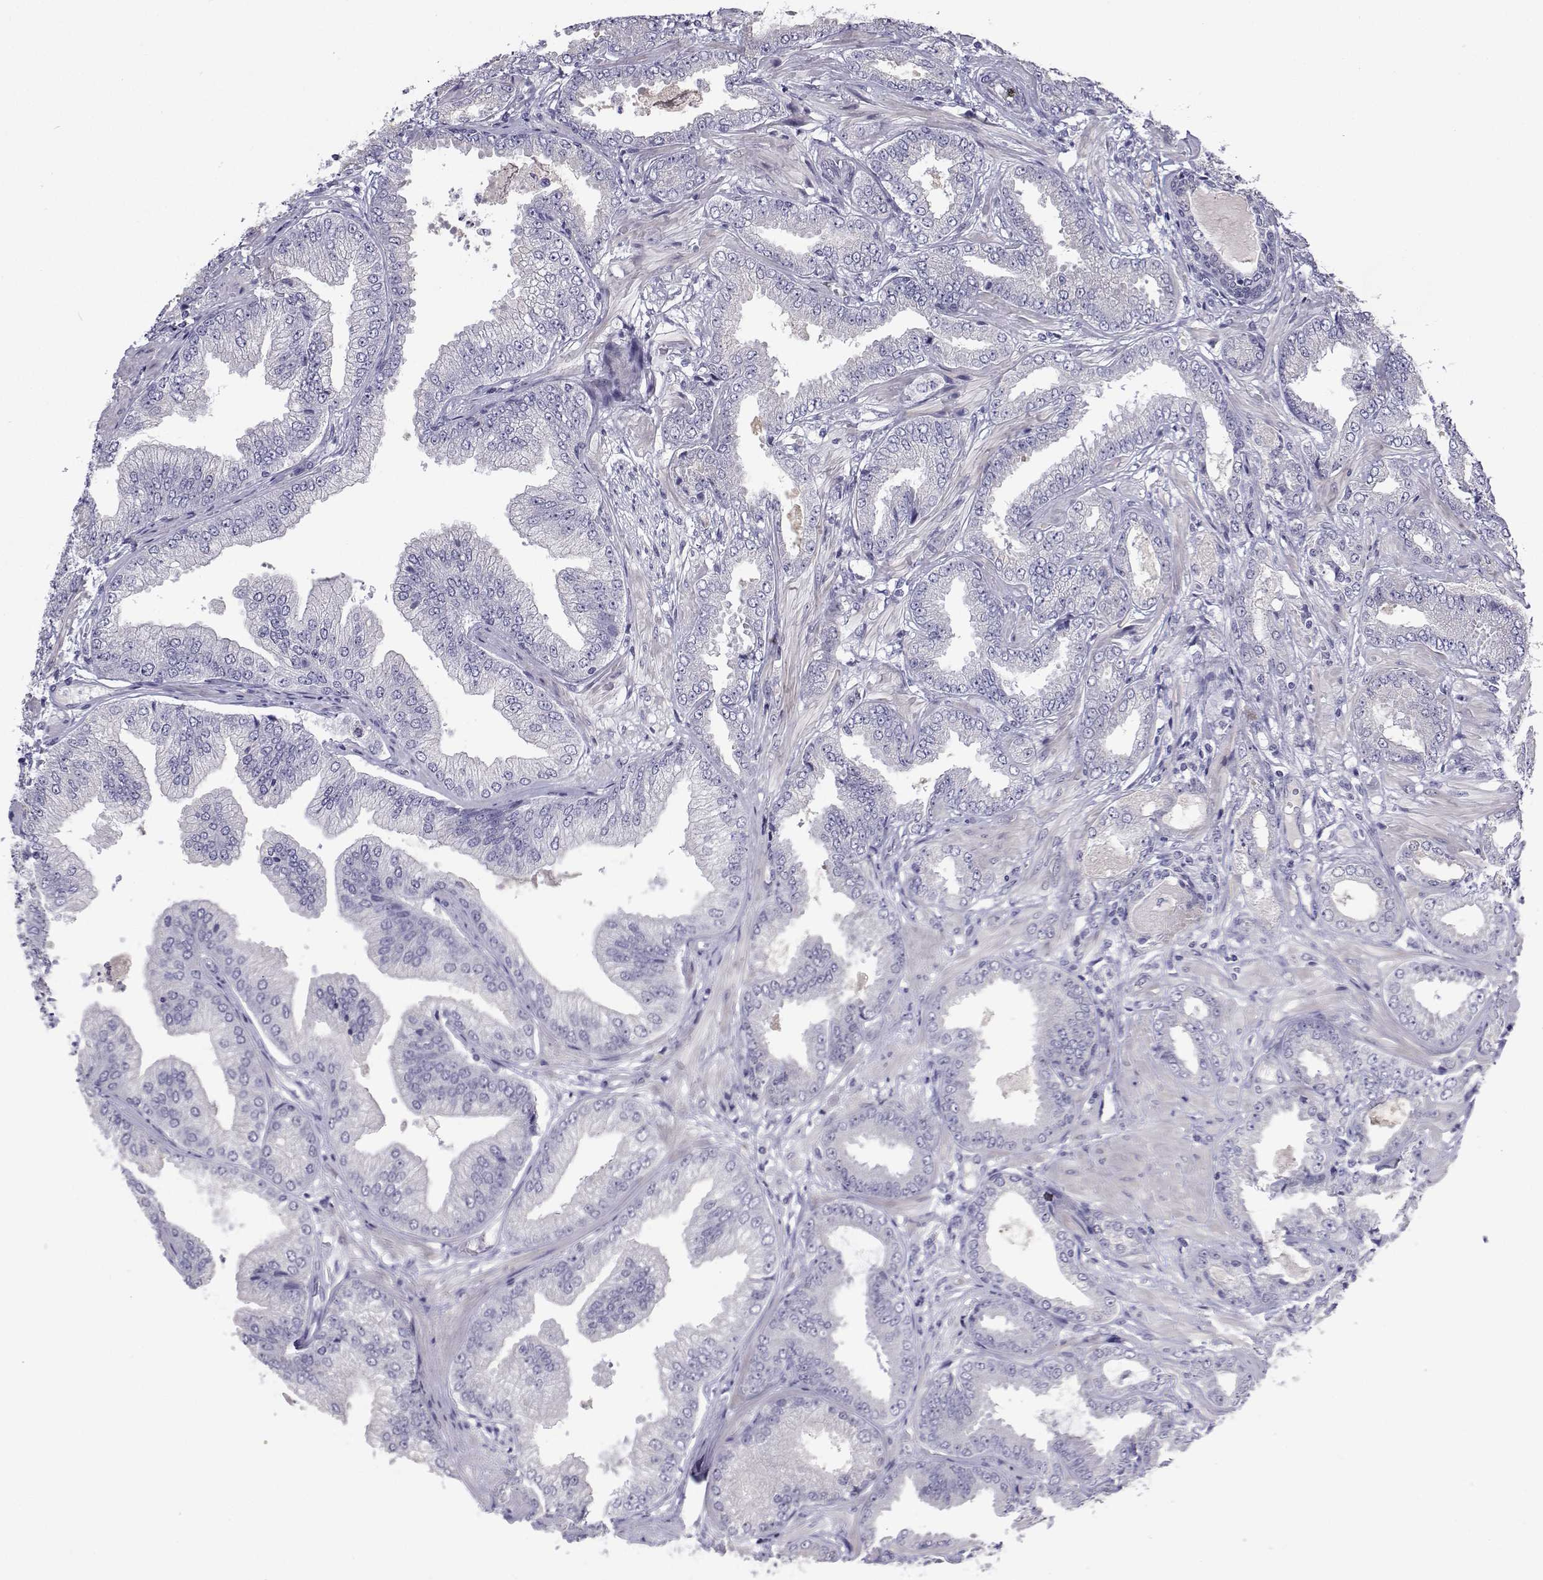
{"staining": {"intensity": "negative", "quantity": "none", "location": "none"}, "tissue": "prostate cancer", "cell_type": "Tumor cells", "image_type": "cancer", "snomed": [{"axis": "morphology", "description": "Adenocarcinoma, Low grade"}, {"axis": "topography", "description": "Prostate"}], "caption": "High power microscopy histopathology image of an immunohistochemistry image of low-grade adenocarcinoma (prostate), revealing no significant staining in tumor cells.", "gene": "ANKRD65", "patient": {"sex": "male", "age": 55}}